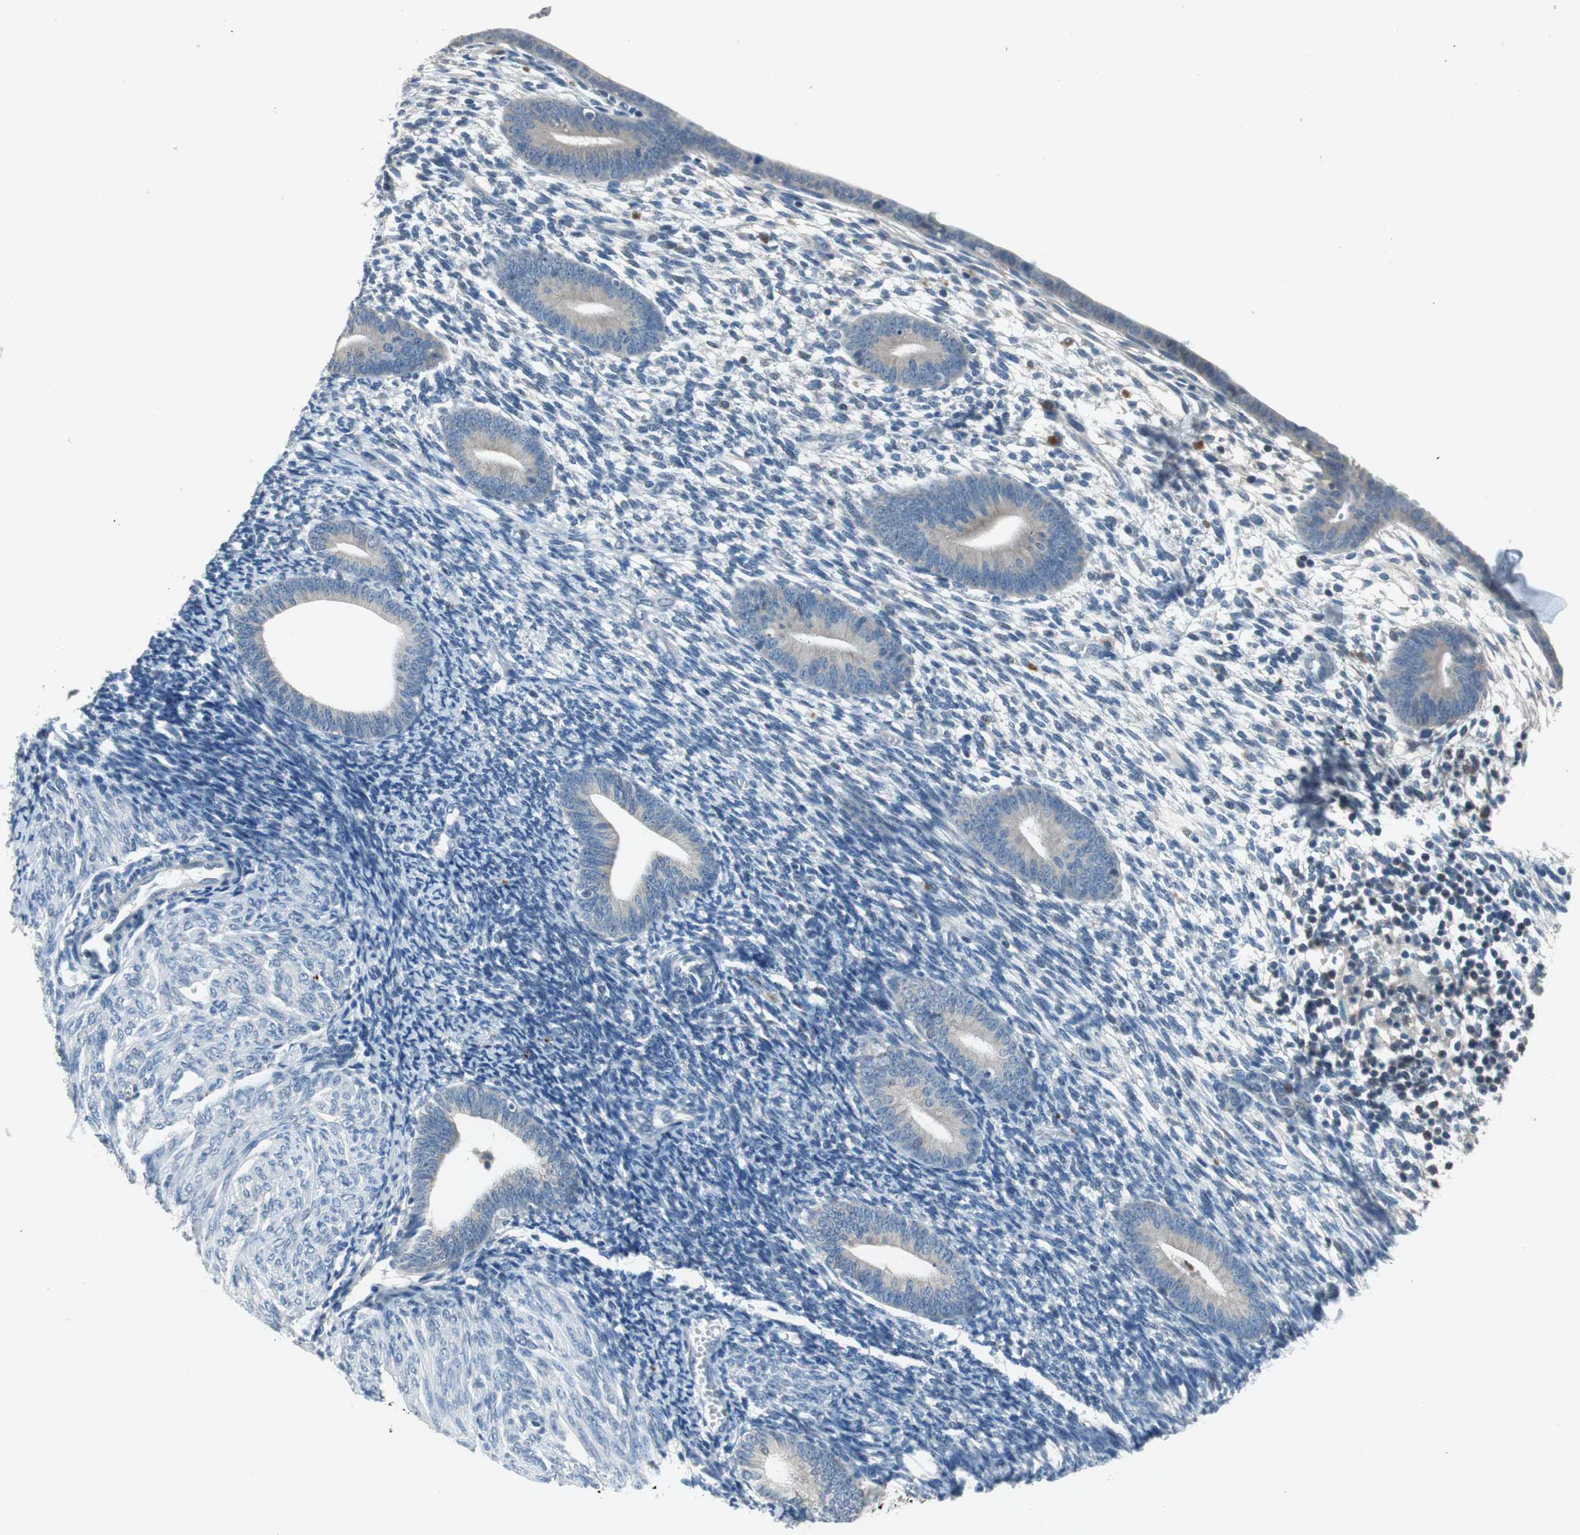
{"staining": {"intensity": "negative", "quantity": "none", "location": "none"}, "tissue": "endometrium", "cell_type": "Cells in endometrial stroma", "image_type": "normal", "snomed": [{"axis": "morphology", "description": "Normal tissue, NOS"}, {"axis": "topography", "description": "Endometrium"}], "caption": "The immunohistochemistry micrograph has no significant expression in cells in endometrial stroma of endometrium. (Immunohistochemistry, brightfield microscopy, high magnification).", "gene": "GLCCI1", "patient": {"sex": "female", "age": 57}}